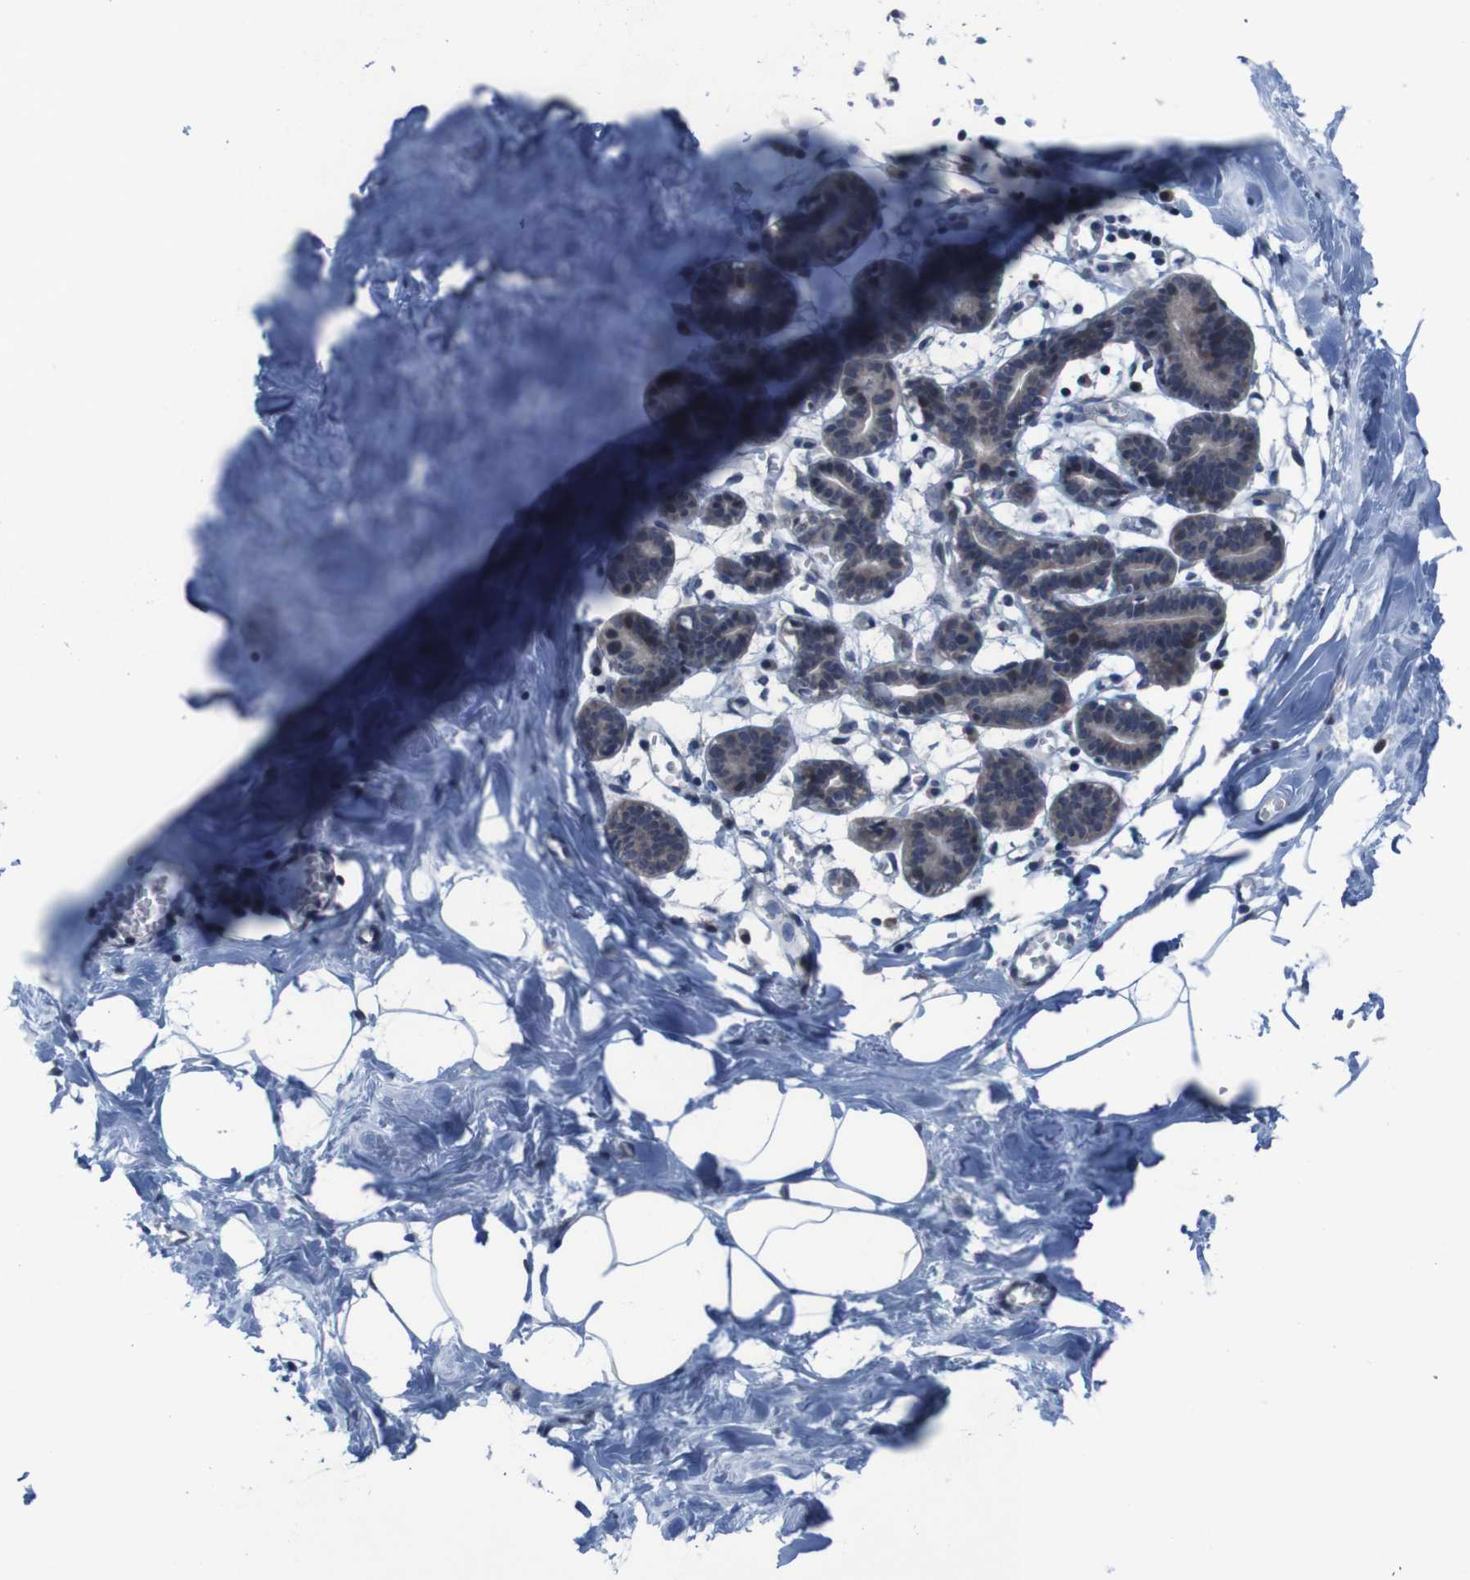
{"staining": {"intensity": "negative", "quantity": "none", "location": "none"}, "tissue": "breast", "cell_type": "Adipocytes", "image_type": "normal", "snomed": [{"axis": "morphology", "description": "Normal tissue, NOS"}, {"axis": "topography", "description": "Breast"}], "caption": "The IHC photomicrograph has no significant staining in adipocytes of breast.", "gene": "CLDN18", "patient": {"sex": "female", "age": 27}}